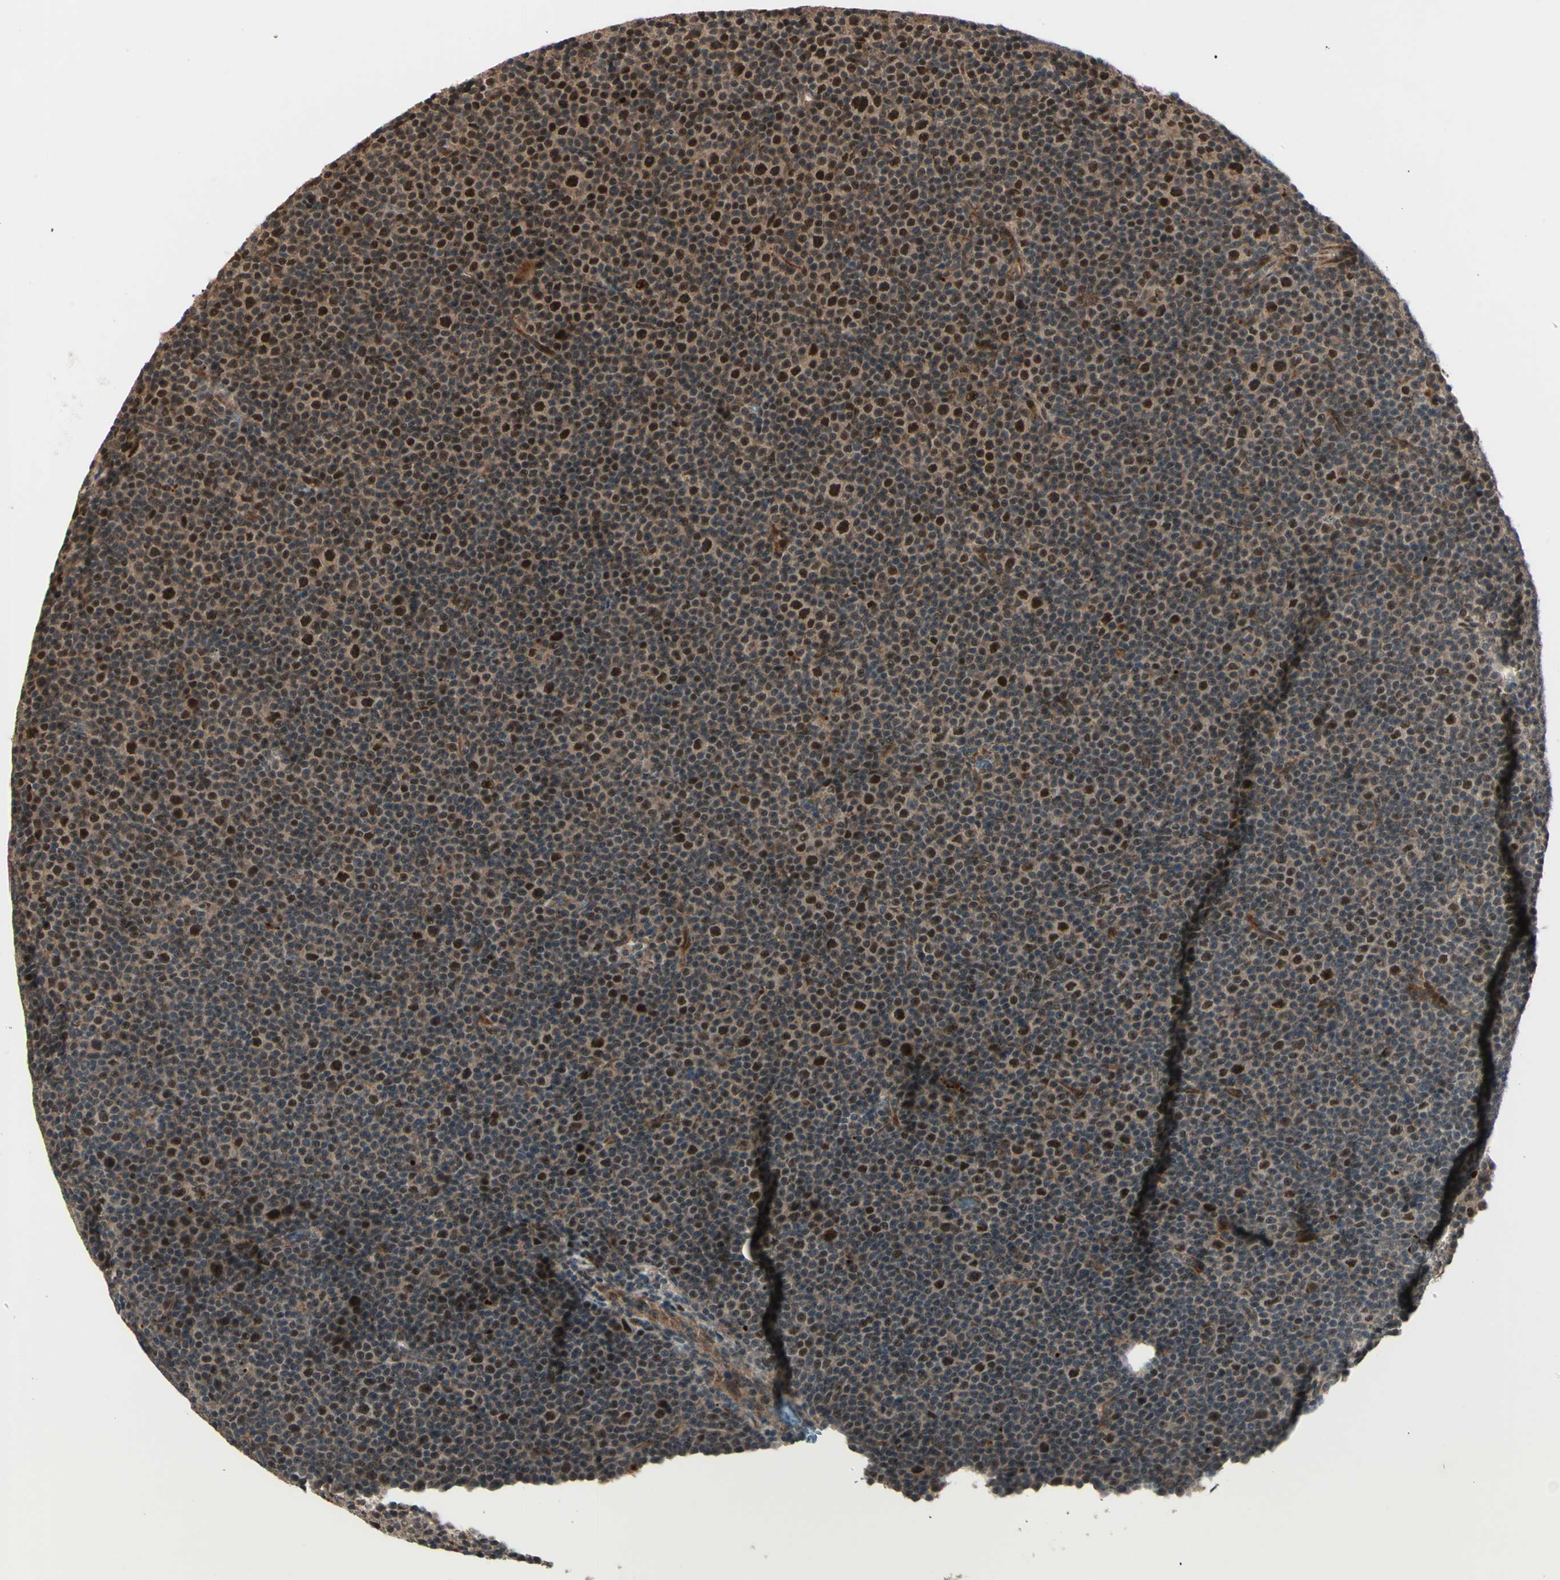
{"staining": {"intensity": "strong", "quantity": ">75%", "location": "cytoplasmic/membranous,nuclear"}, "tissue": "lymphoma", "cell_type": "Tumor cells", "image_type": "cancer", "snomed": [{"axis": "morphology", "description": "Malignant lymphoma, non-Hodgkin's type, Low grade"}, {"axis": "topography", "description": "Lymph node"}], "caption": "Protein staining of lymphoma tissue reveals strong cytoplasmic/membranous and nuclear positivity in approximately >75% of tumor cells.", "gene": "MLF2", "patient": {"sex": "female", "age": 67}}